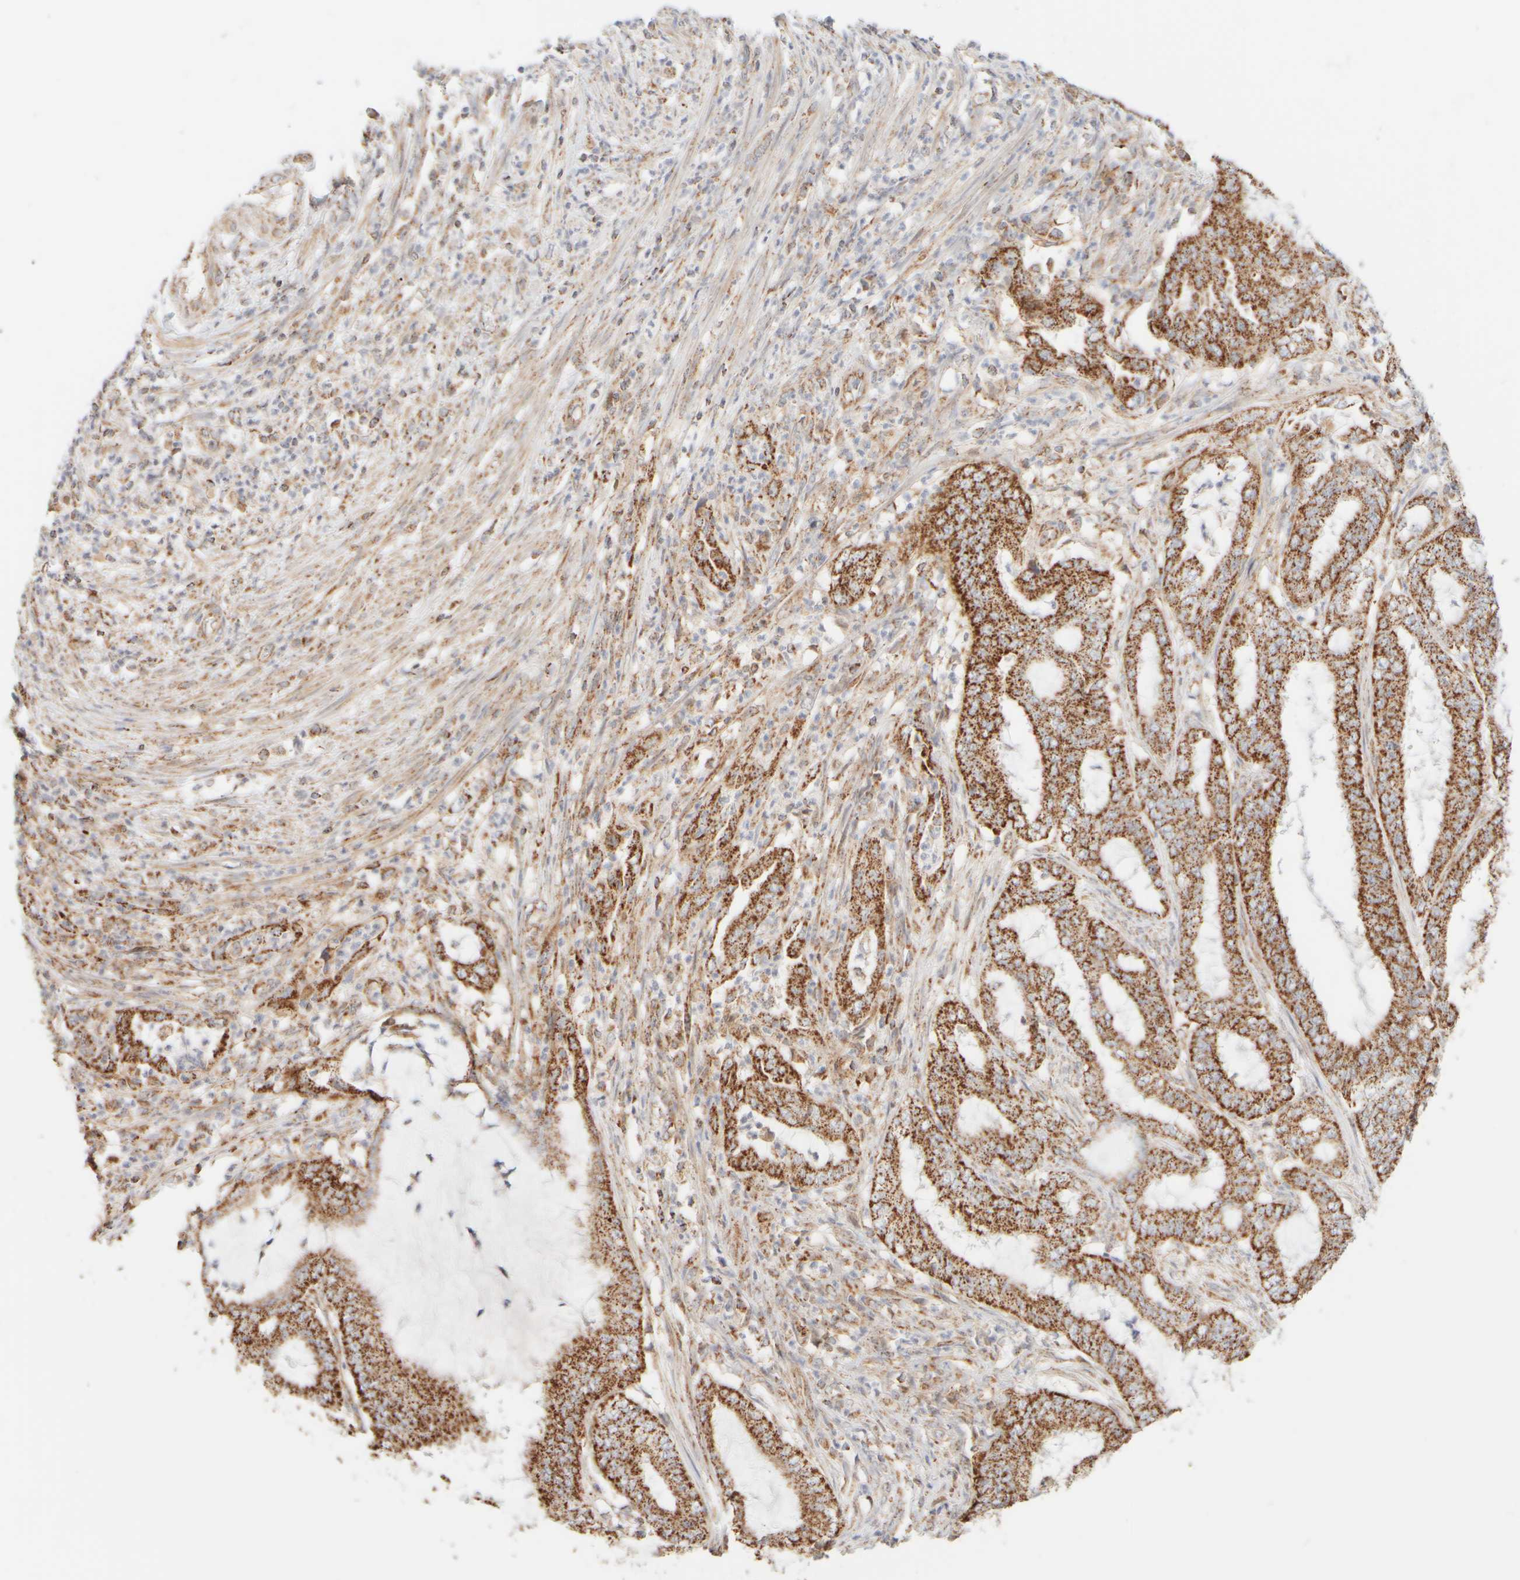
{"staining": {"intensity": "moderate", "quantity": ">75%", "location": "cytoplasmic/membranous"}, "tissue": "endometrial cancer", "cell_type": "Tumor cells", "image_type": "cancer", "snomed": [{"axis": "morphology", "description": "Adenocarcinoma, NOS"}, {"axis": "topography", "description": "Endometrium"}], "caption": "The photomicrograph exhibits immunohistochemical staining of endometrial cancer. There is moderate cytoplasmic/membranous staining is seen in about >75% of tumor cells.", "gene": "APBB2", "patient": {"sex": "female", "age": 51}}